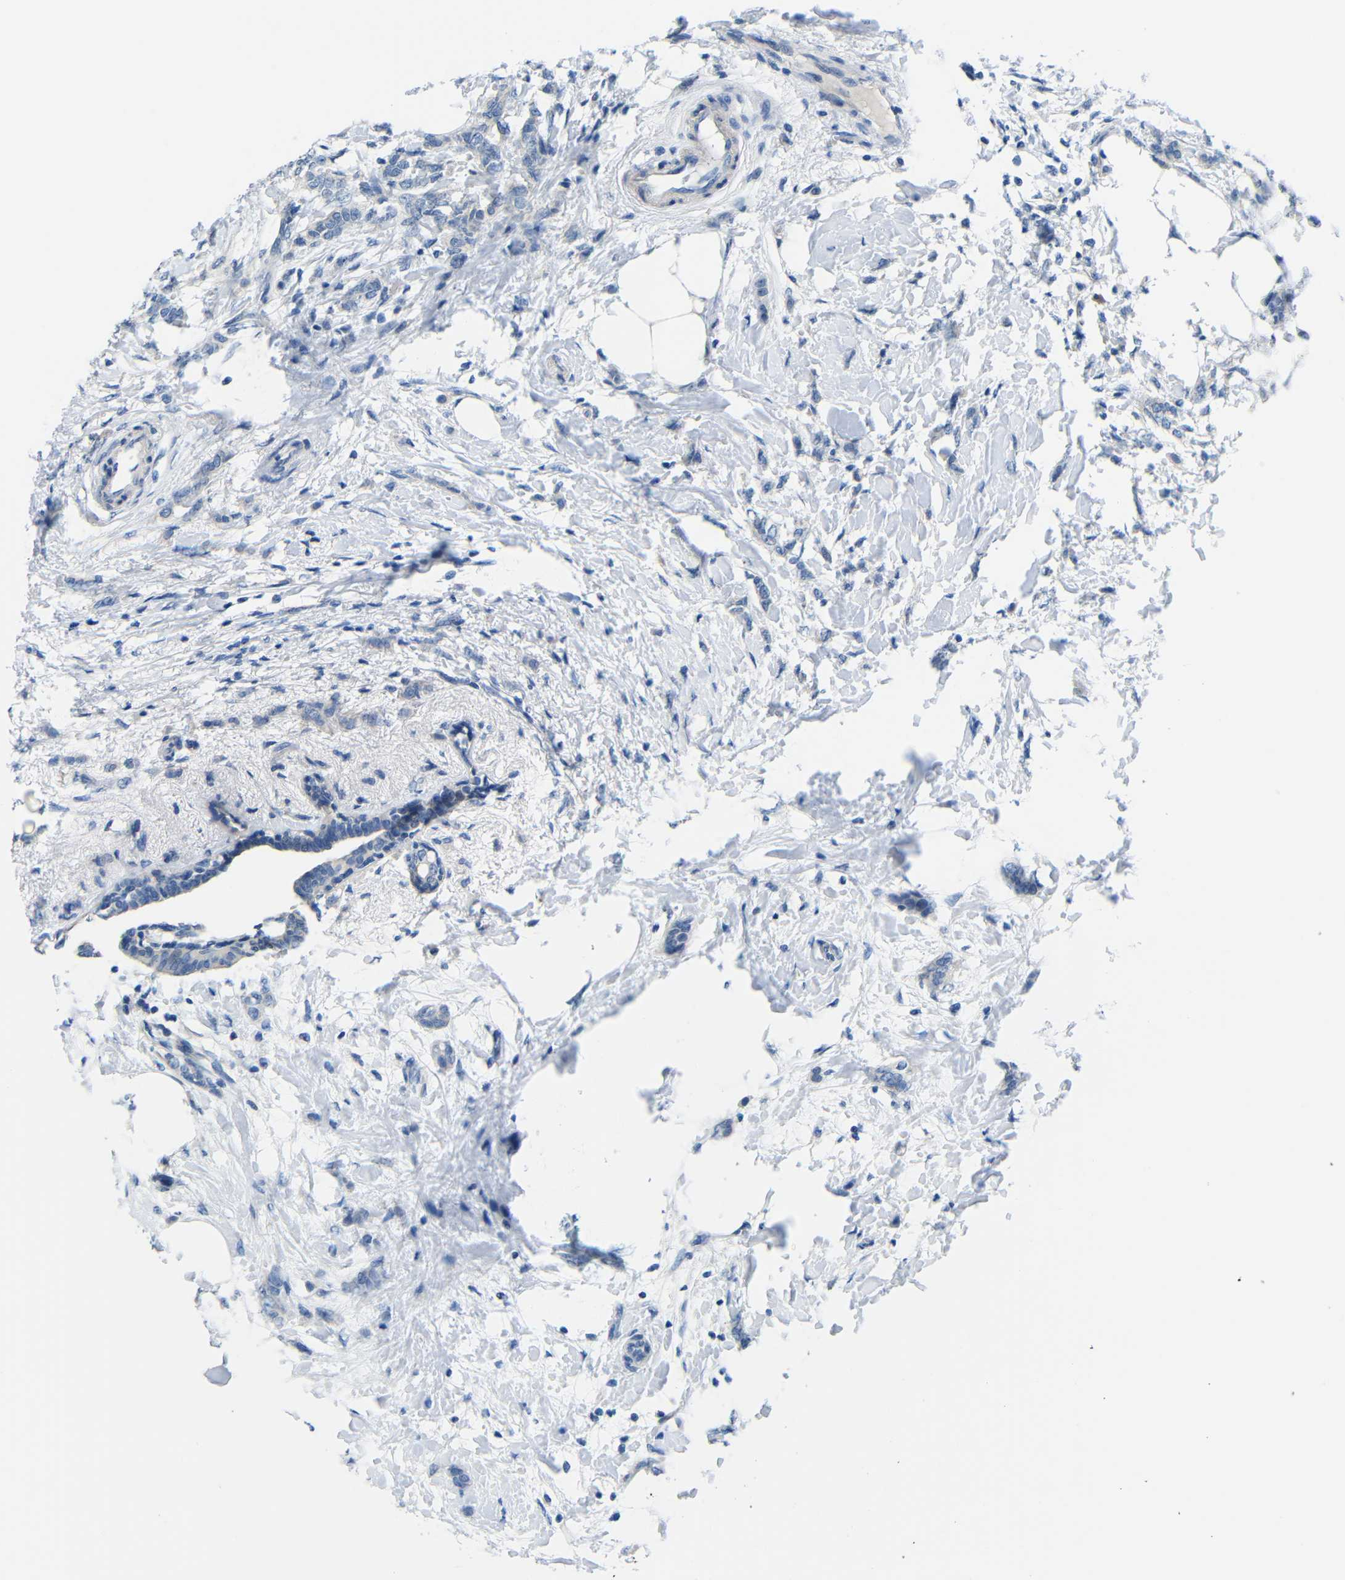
{"staining": {"intensity": "negative", "quantity": "none", "location": "none"}, "tissue": "breast cancer", "cell_type": "Tumor cells", "image_type": "cancer", "snomed": [{"axis": "morphology", "description": "Lobular carcinoma, in situ"}, {"axis": "morphology", "description": "Lobular carcinoma"}, {"axis": "topography", "description": "Breast"}], "caption": "Image shows no significant protein expression in tumor cells of lobular carcinoma in situ (breast).", "gene": "NEGR1", "patient": {"sex": "female", "age": 41}}